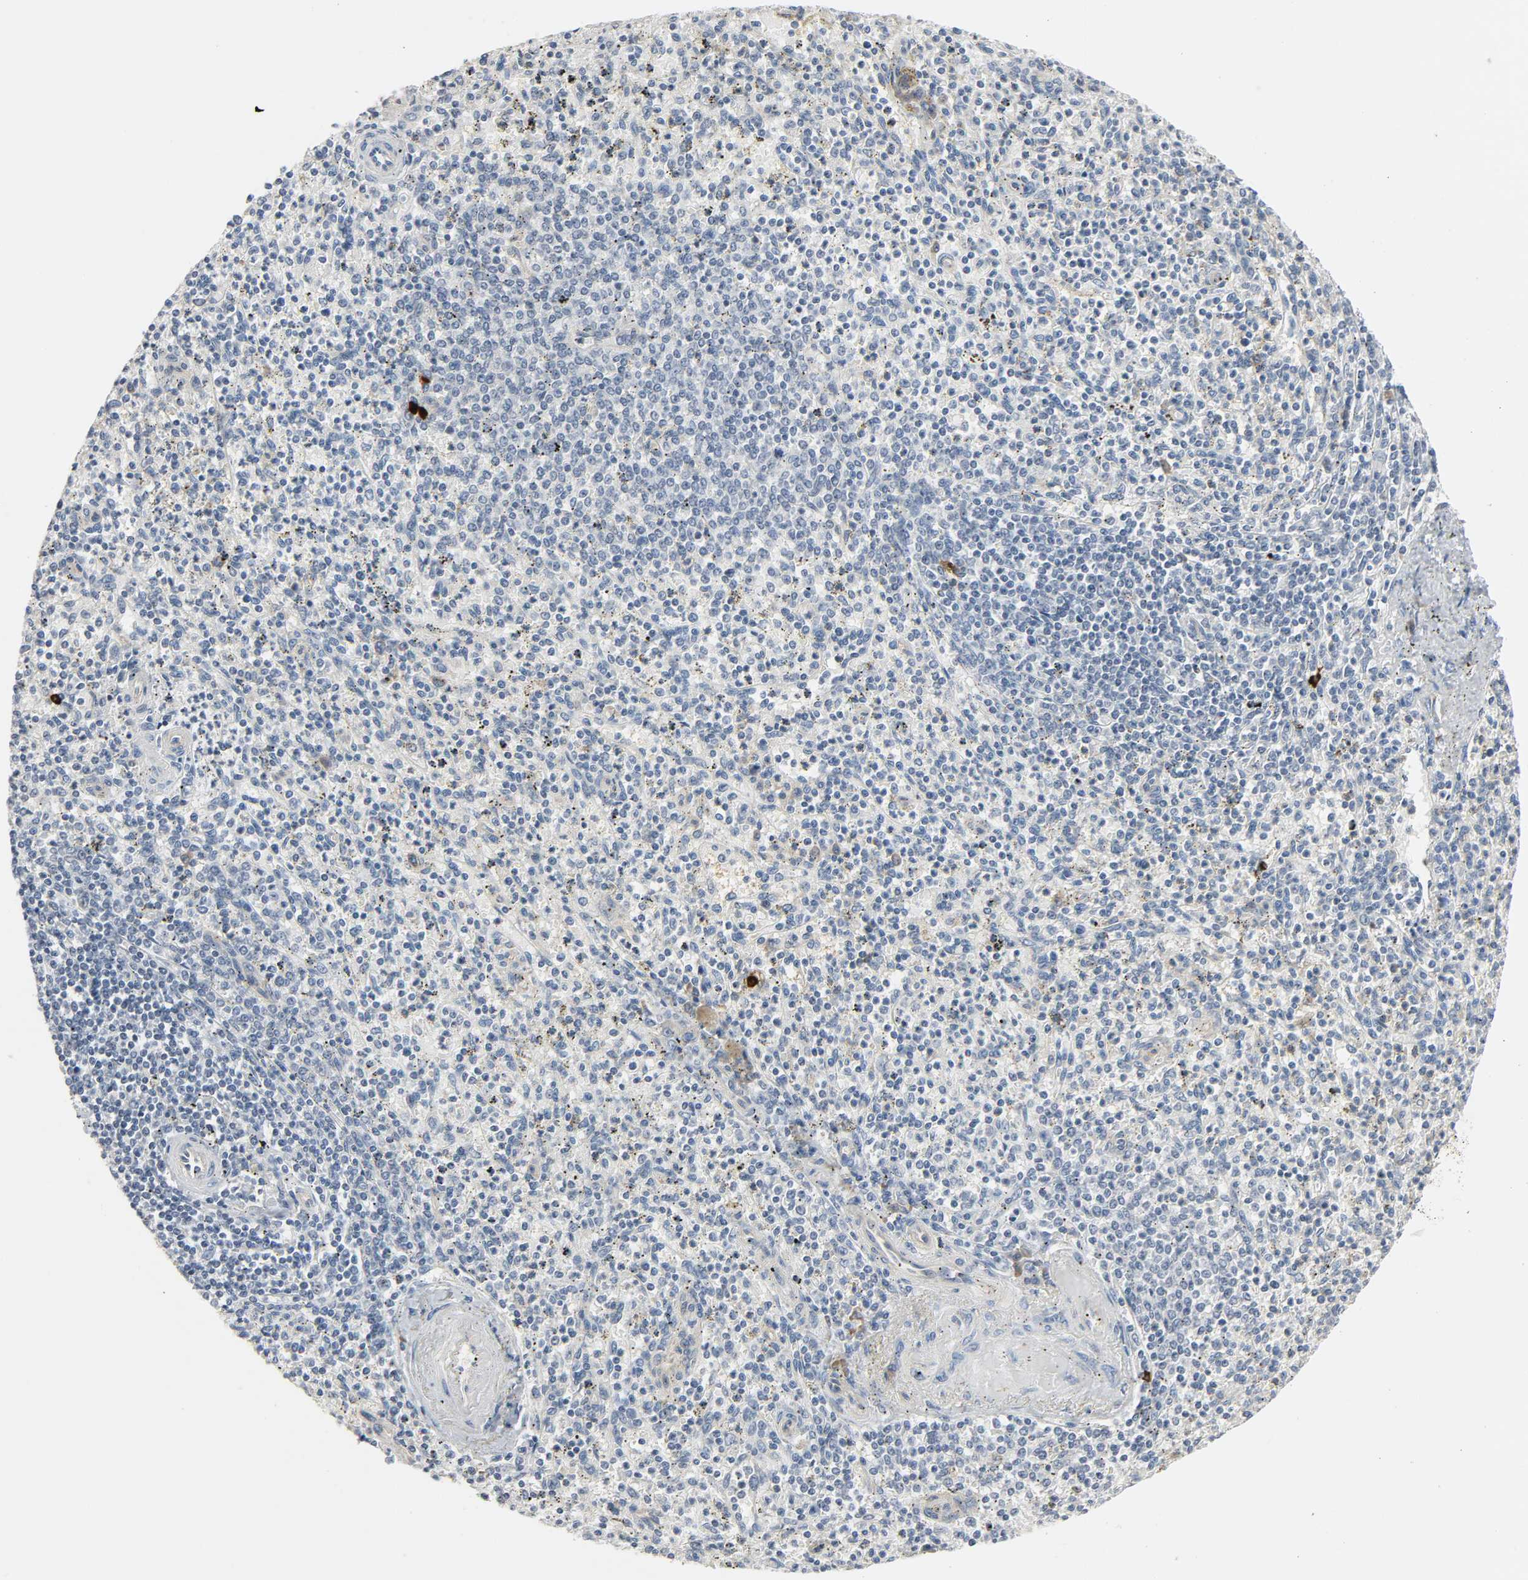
{"staining": {"intensity": "weak", "quantity": "<25%", "location": "cytoplasmic/membranous"}, "tissue": "spleen", "cell_type": "Cells in red pulp", "image_type": "normal", "snomed": [{"axis": "morphology", "description": "Normal tissue, NOS"}, {"axis": "topography", "description": "Spleen"}], "caption": "Immunohistochemistry micrograph of normal spleen: spleen stained with DAB displays no significant protein staining in cells in red pulp. (Stains: DAB (3,3'-diaminobenzidine) immunohistochemistry with hematoxylin counter stain, Microscopy: brightfield microscopy at high magnification).", "gene": "LIMCH1", "patient": {"sex": "male", "age": 72}}